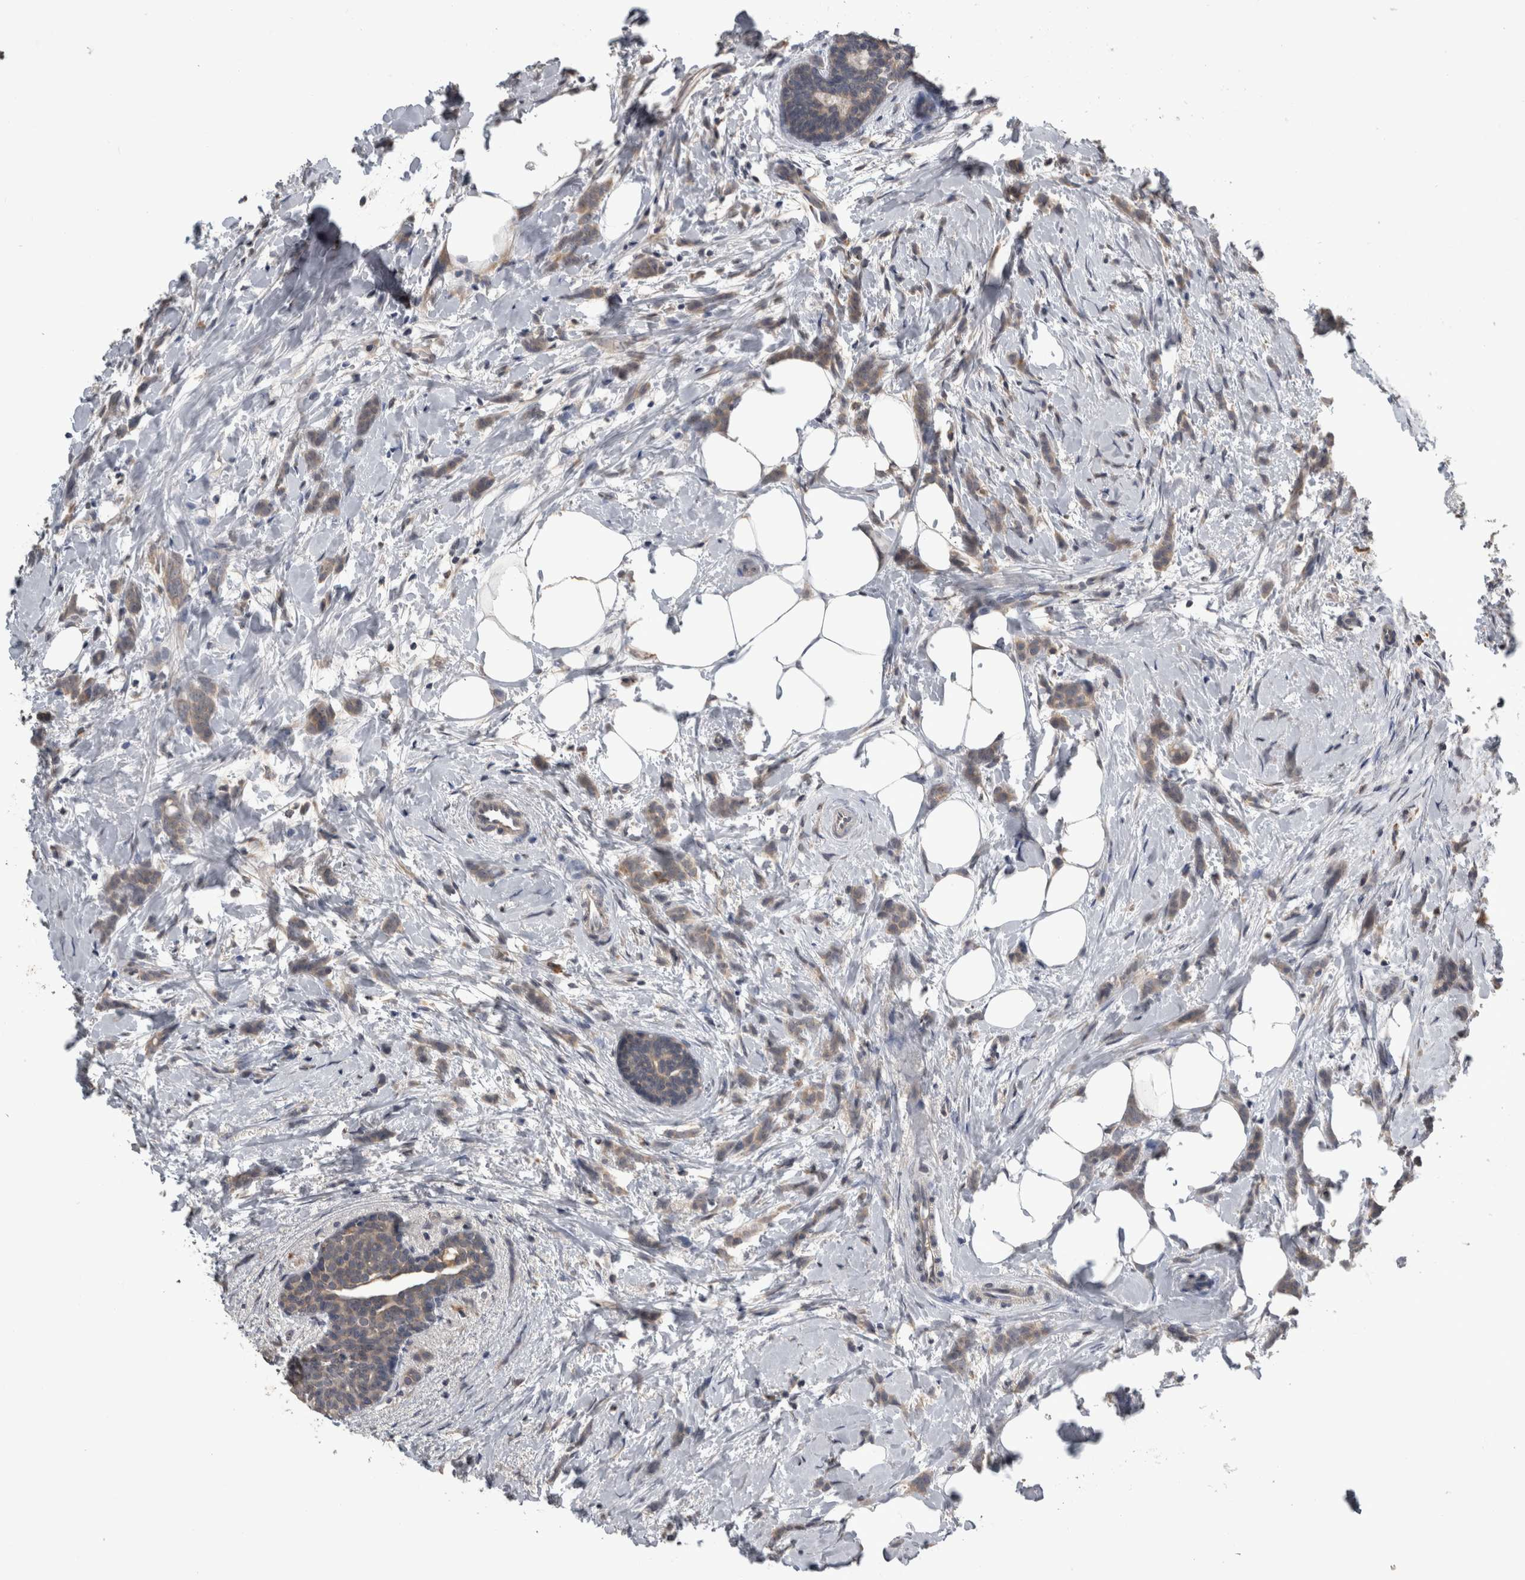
{"staining": {"intensity": "weak", "quantity": "25%-75%", "location": "cytoplasmic/membranous"}, "tissue": "breast cancer", "cell_type": "Tumor cells", "image_type": "cancer", "snomed": [{"axis": "morphology", "description": "Lobular carcinoma, in situ"}, {"axis": "morphology", "description": "Lobular carcinoma"}, {"axis": "topography", "description": "Breast"}], "caption": "Weak cytoplasmic/membranous staining for a protein is appreciated in about 25%-75% of tumor cells of breast cancer (lobular carcinoma) using immunohistochemistry.", "gene": "ANXA13", "patient": {"sex": "female", "age": 41}}